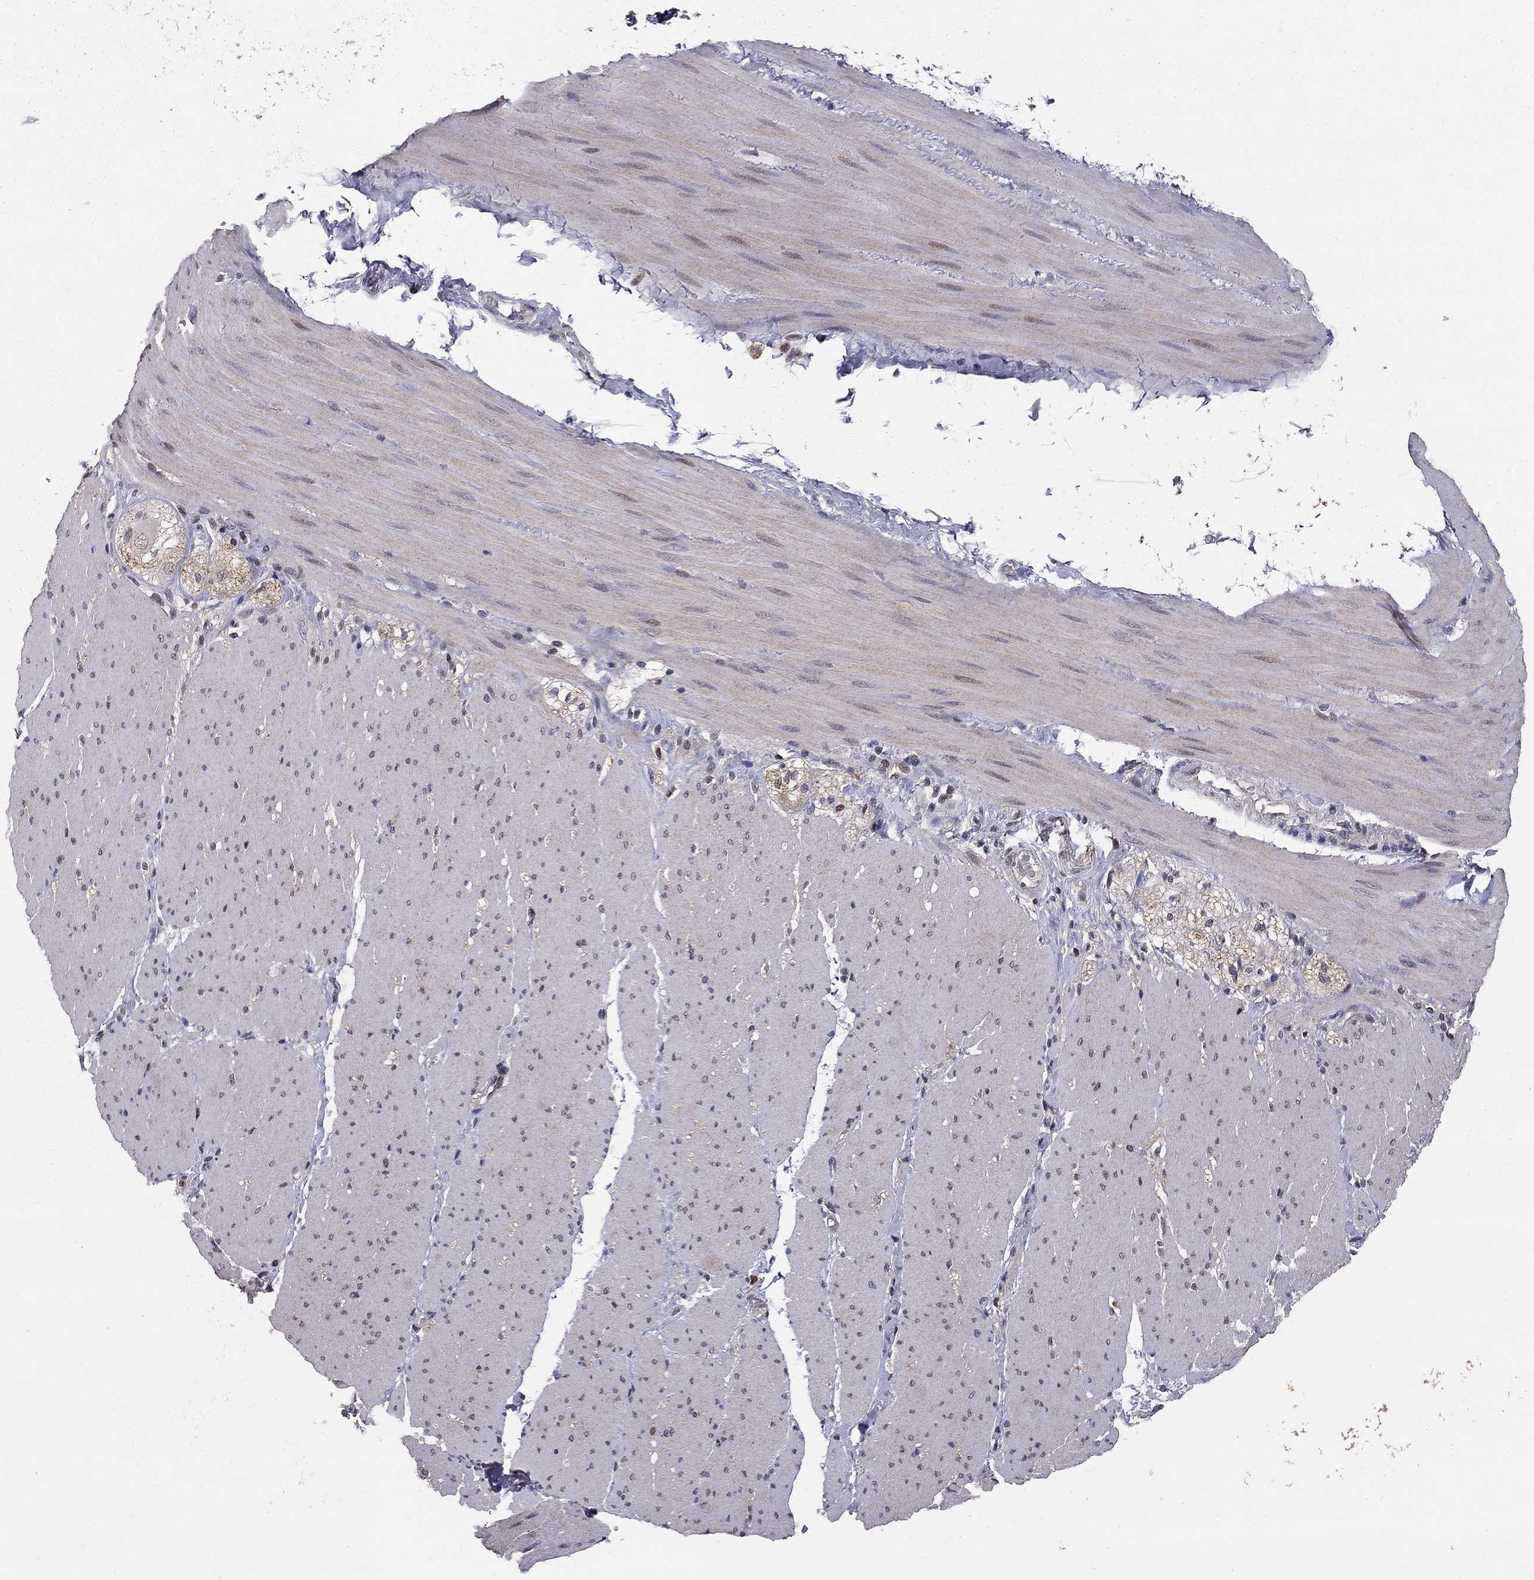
{"staining": {"intensity": "negative", "quantity": "none", "location": "none"}, "tissue": "adipose tissue", "cell_type": "Adipocytes", "image_type": "normal", "snomed": [{"axis": "morphology", "description": "Normal tissue, NOS"}, {"axis": "topography", "description": "Smooth muscle"}, {"axis": "topography", "description": "Duodenum"}, {"axis": "topography", "description": "Peripheral nerve tissue"}], "caption": "There is no significant expression in adipocytes of adipose tissue. The staining is performed using DAB (3,3'-diaminobenzidine) brown chromogen with nuclei counter-stained in using hematoxylin.", "gene": "HDAC3", "patient": {"sex": "female", "age": 61}}